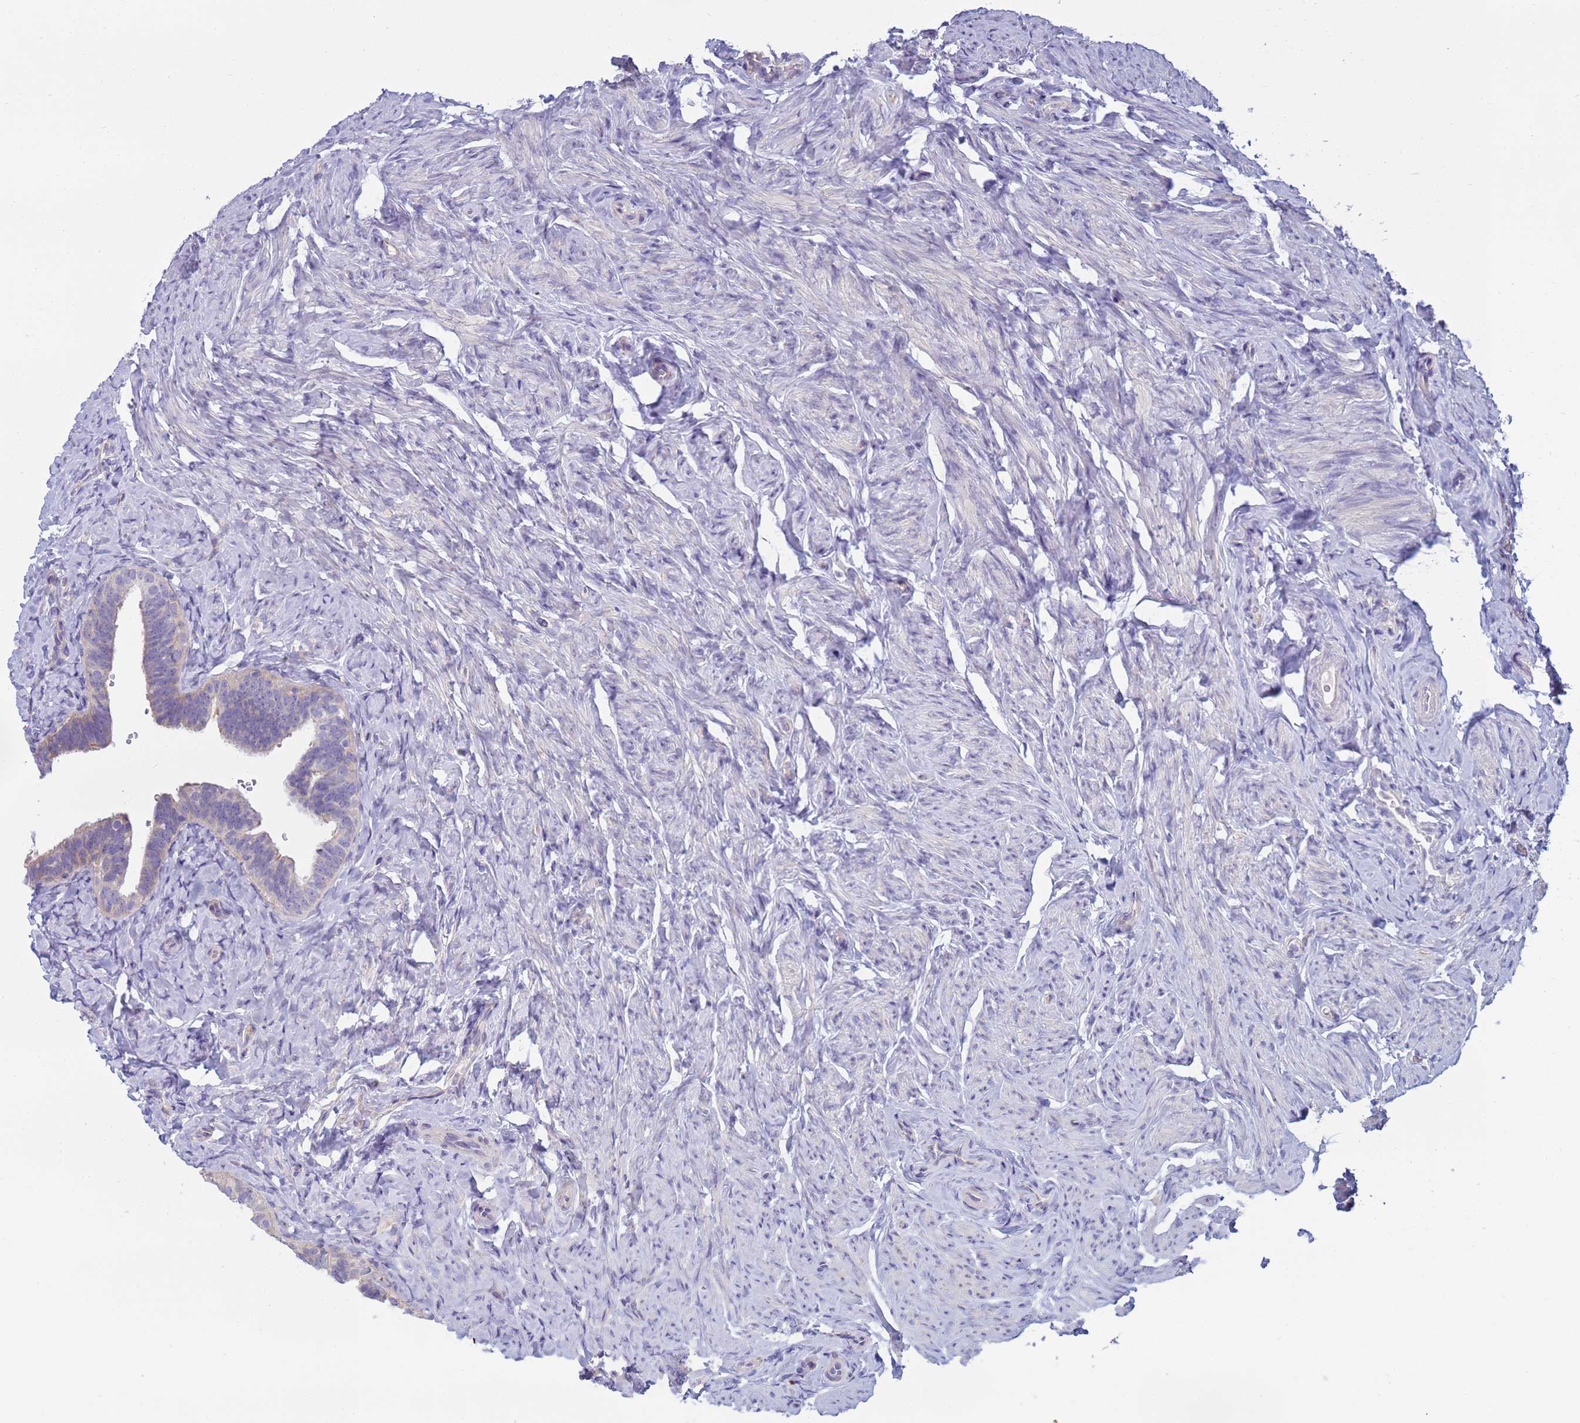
{"staining": {"intensity": "weak", "quantity": "25%-75%", "location": "cytoplasmic/membranous"}, "tissue": "fallopian tube", "cell_type": "Glandular cells", "image_type": "normal", "snomed": [{"axis": "morphology", "description": "Normal tissue, NOS"}, {"axis": "topography", "description": "Fallopian tube"}], "caption": "DAB immunohistochemical staining of benign human fallopian tube demonstrates weak cytoplasmic/membranous protein expression in about 25%-75% of glandular cells. Immunohistochemistry stains the protein of interest in brown and the nuclei are stained blue.", "gene": "TRPC6", "patient": {"sex": "female", "age": 39}}